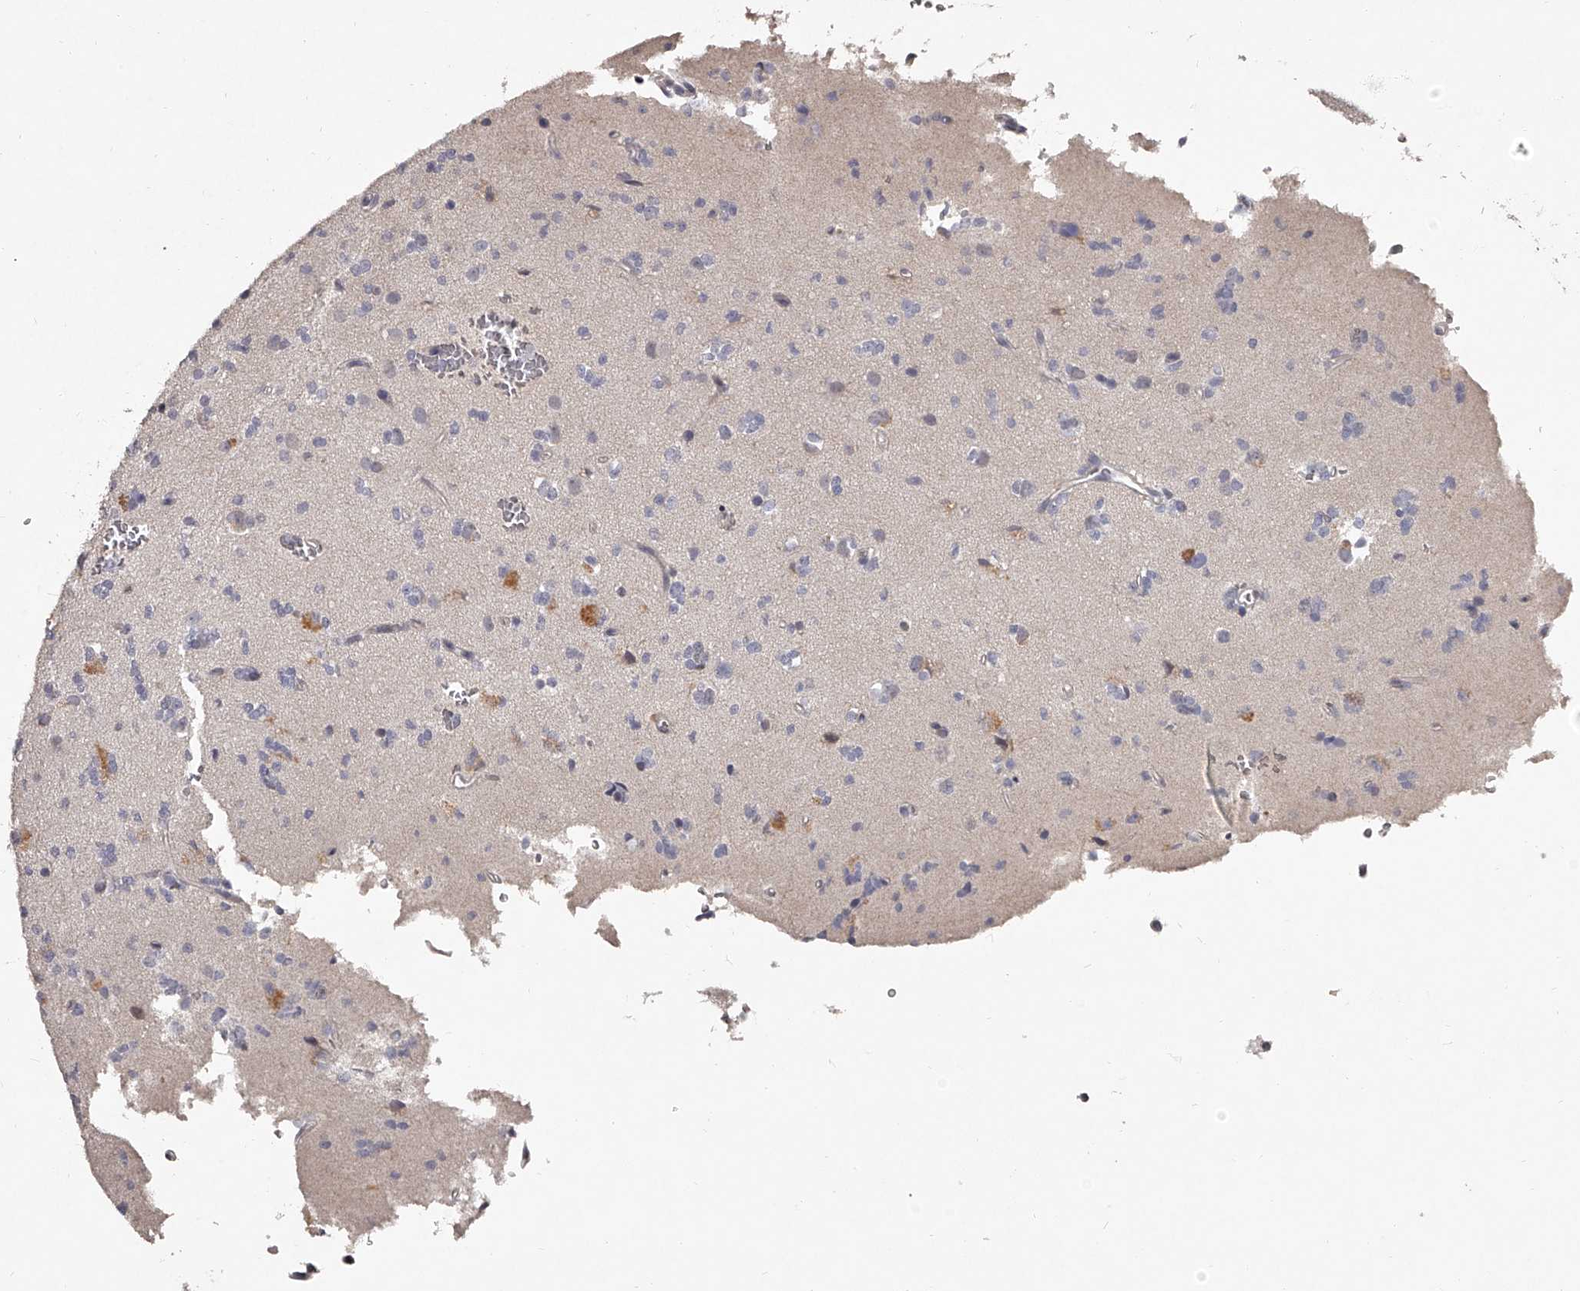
{"staining": {"intensity": "negative", "quantity": "none", "location": "none"}, "tissue": "glioma", "cell_type": "Tumor cells", "image_type": "cancer", "snomed": [{"axis": "morphology", "description": "Glioma, malignant, High grade"}, {"axis": "topography", "description": "Brain"}], "caption": "High magnification brightfield microscopy of high-grade glioma (malignant) stained with DAB (brown) and counterstained with hematoxylin (blue): tumor cells show no significant expression.", "gene": "NT5DC1", "patient": {"sex": "female", "age": 62}}